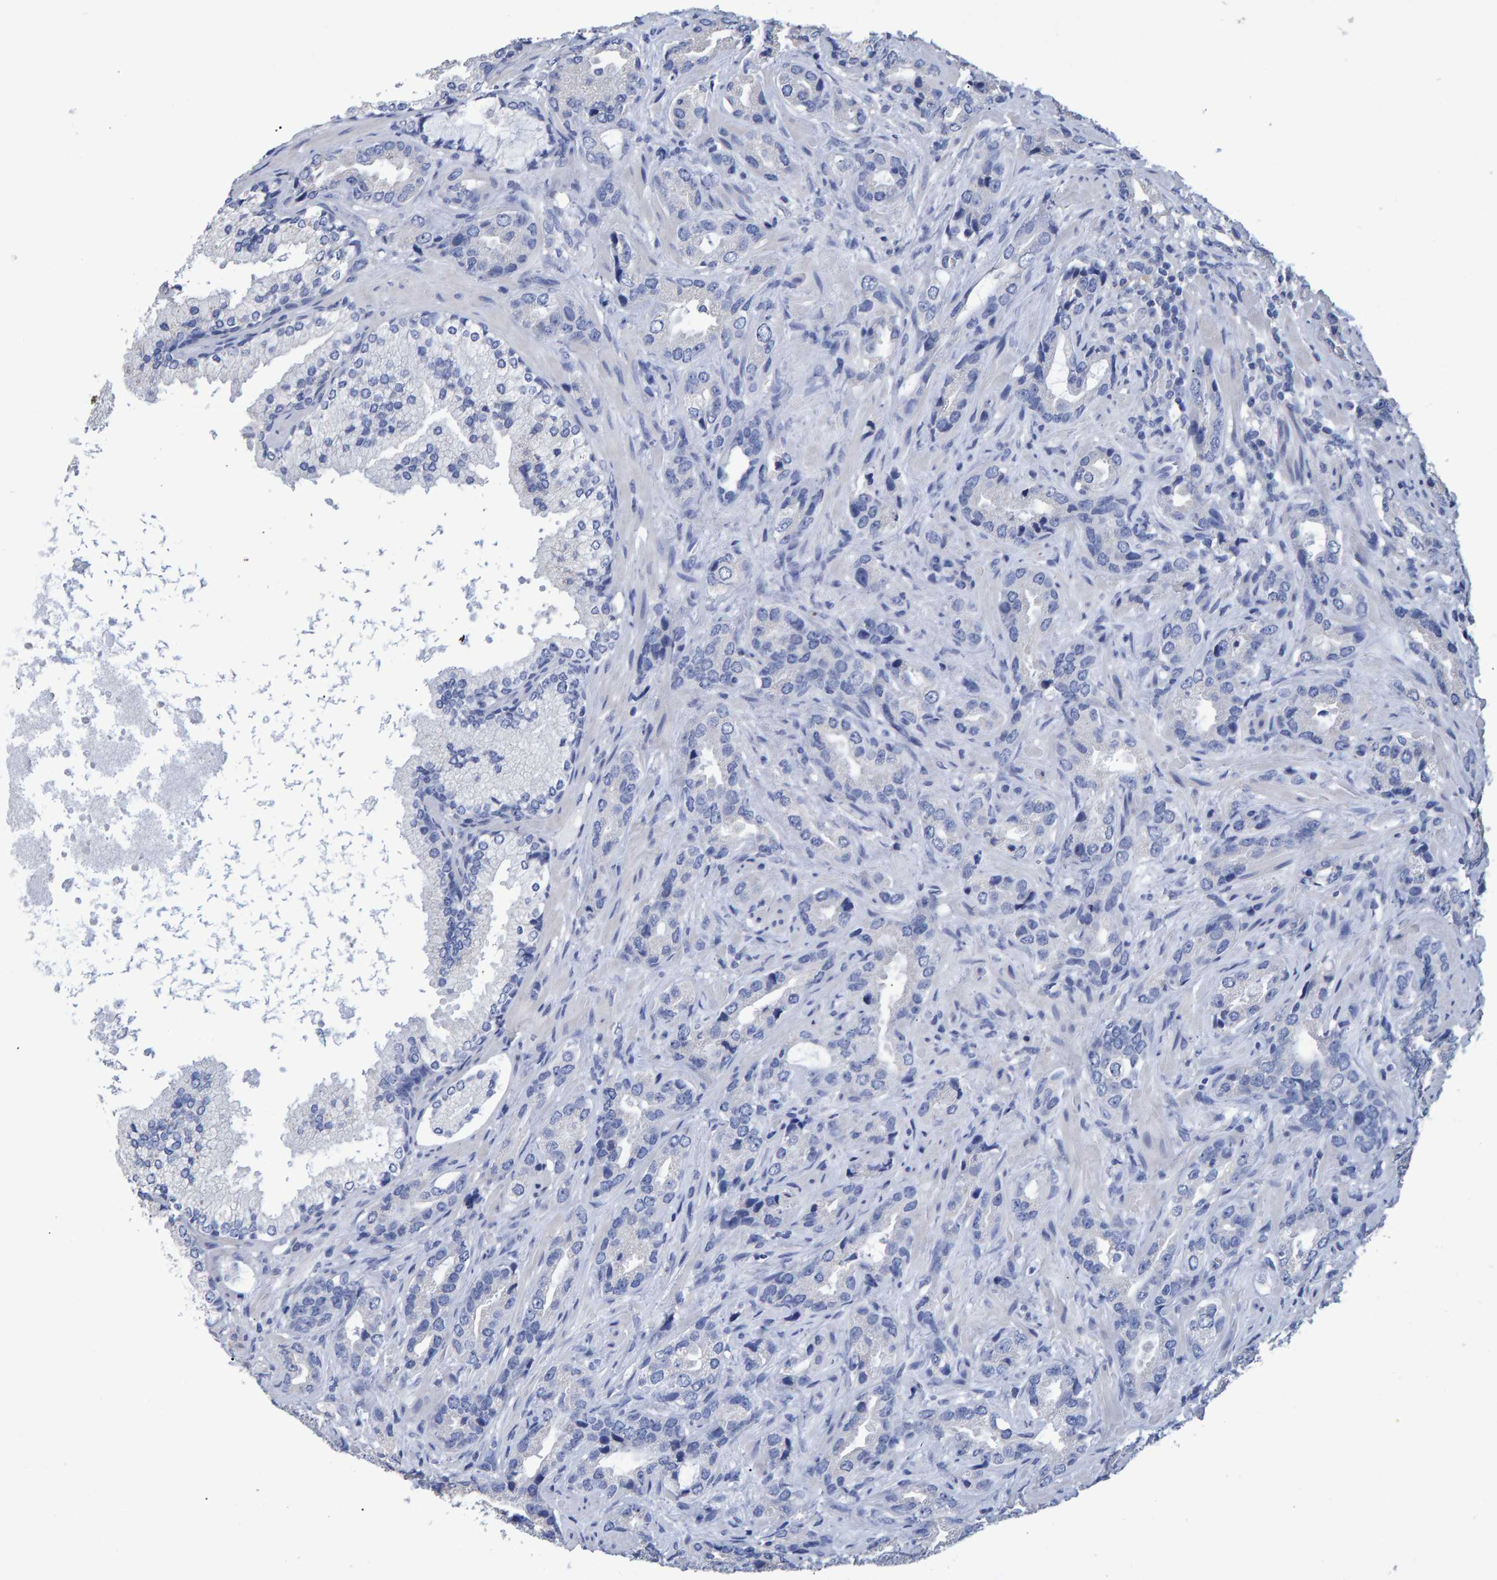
{"staining": {"intensity": "negative", "quantity": "none", "location": "none"}, "tissue": "prostate cancer", "cell_type": "Tumor cells", "image_type": "cancer", "snomed": [{"axis": "morphology", "description": "Adenocarcinoma, High grade"}, {"axis": "topography", "description": "Prostate"}], "caption": "Immunohistochemistry (IHC) image of neoplastic tissue: human prostate cancer stained with DAB displays no significant protein expression in tumor cells.", "gene": "HEMGN", "patient": {"sex": "male", "age": 63}}